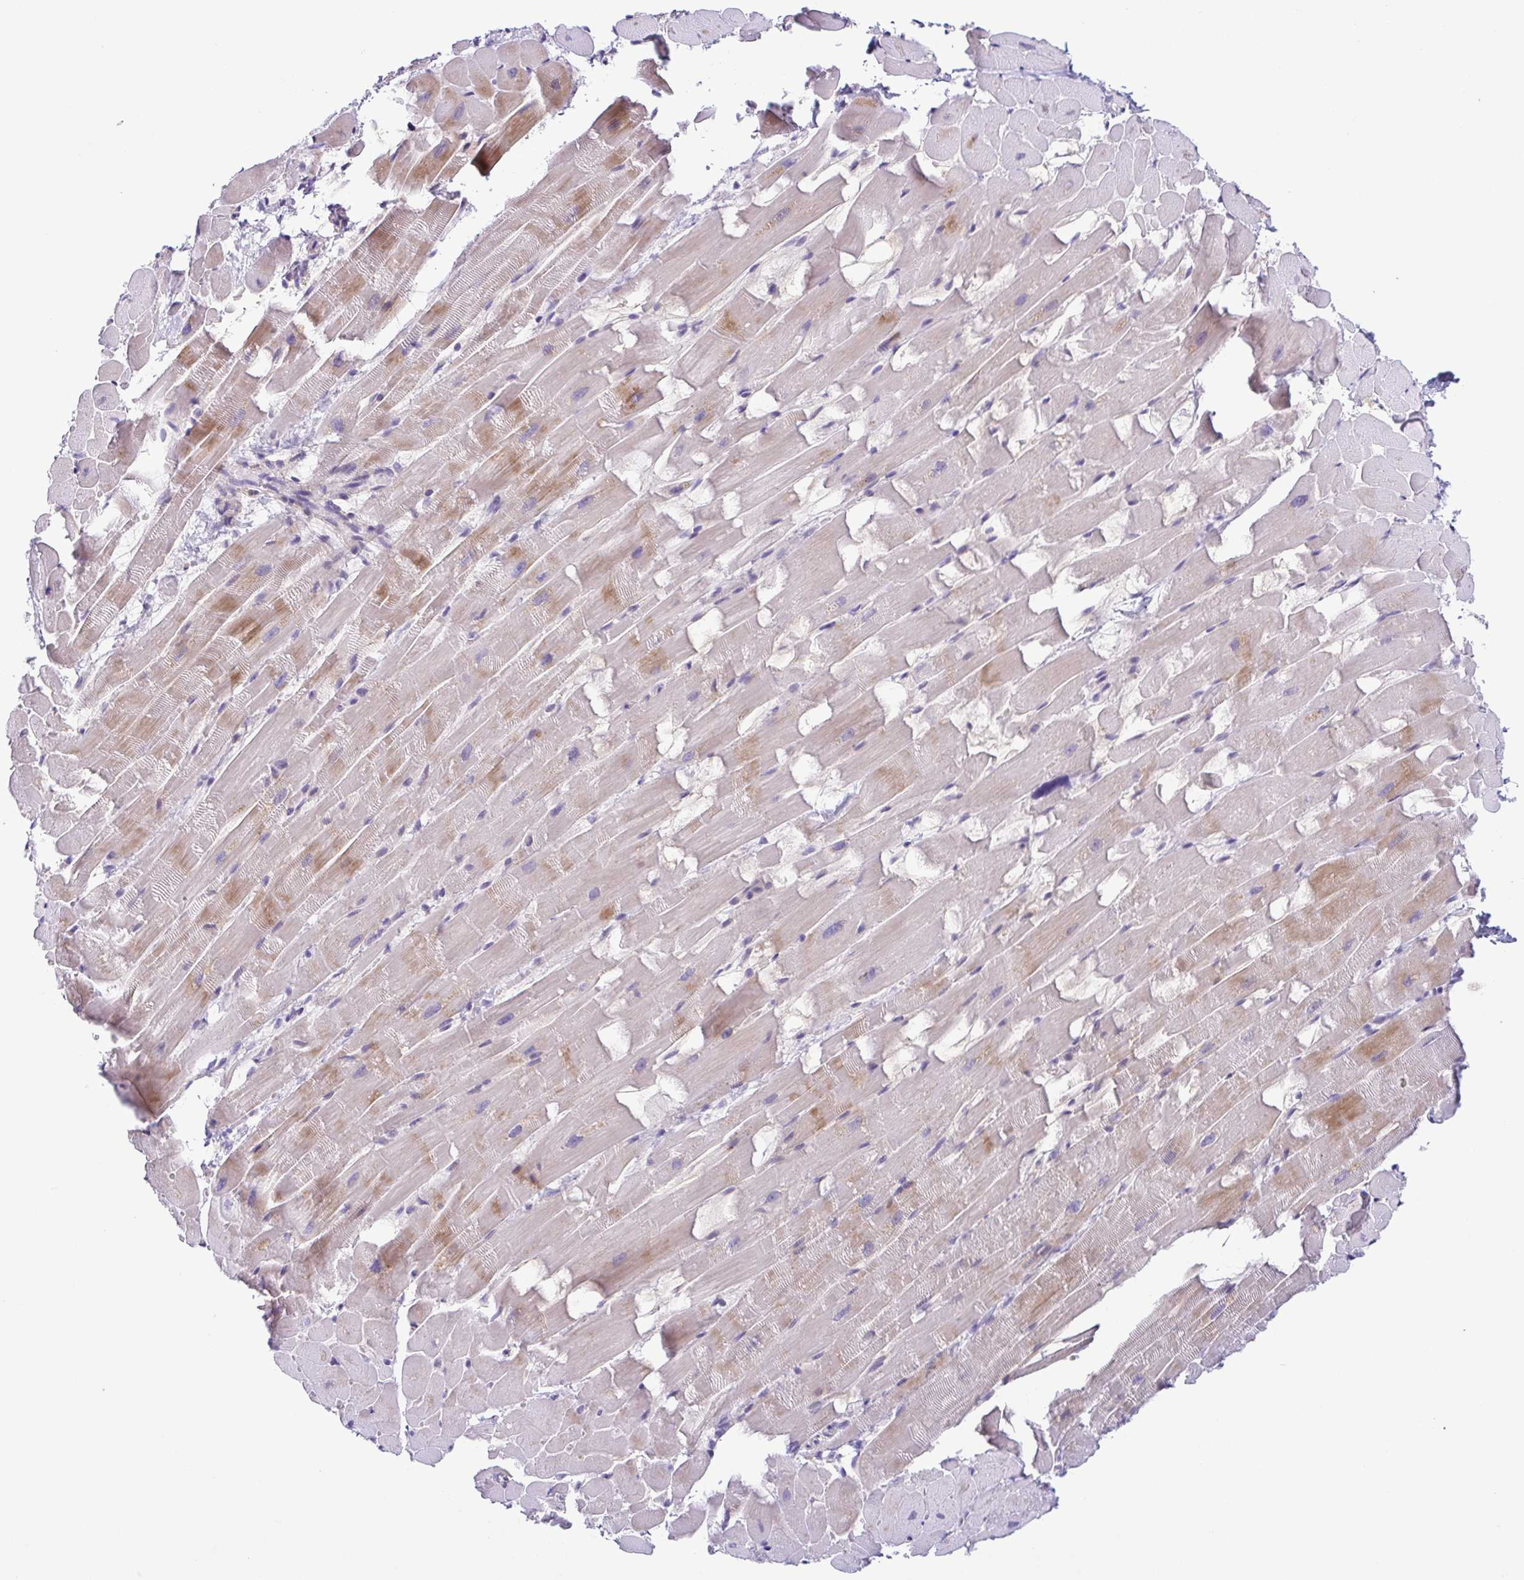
{"staining": {"intensity": "weak", "quantity": "25%-75%", "location": "cytoplasmic/membranous"}, "tissue": "heart muscle", "cell_type": "Cardiomyocytes", "image_type": "normal", "snomed": [{"axis": "morphology", "description": "Normal tissue, NOS"}, {"axis": "topography", "description": "Heart"}], "caption": "A high-resolution image shows immunohistochemistry (IHC) staining of unremarkable heart muscle, which exhibits weak cytoplasmic/membranous staining in about 25%-75% of cardiomyocytes. The protein is stained brown, and the nuclei are stained in blue (DAB (3,3'-diaminobenzidine) IHC with brightfield microscopy, high magnification).", "gene": "TERT", "patient": {"sex": "male", "age": 37}}